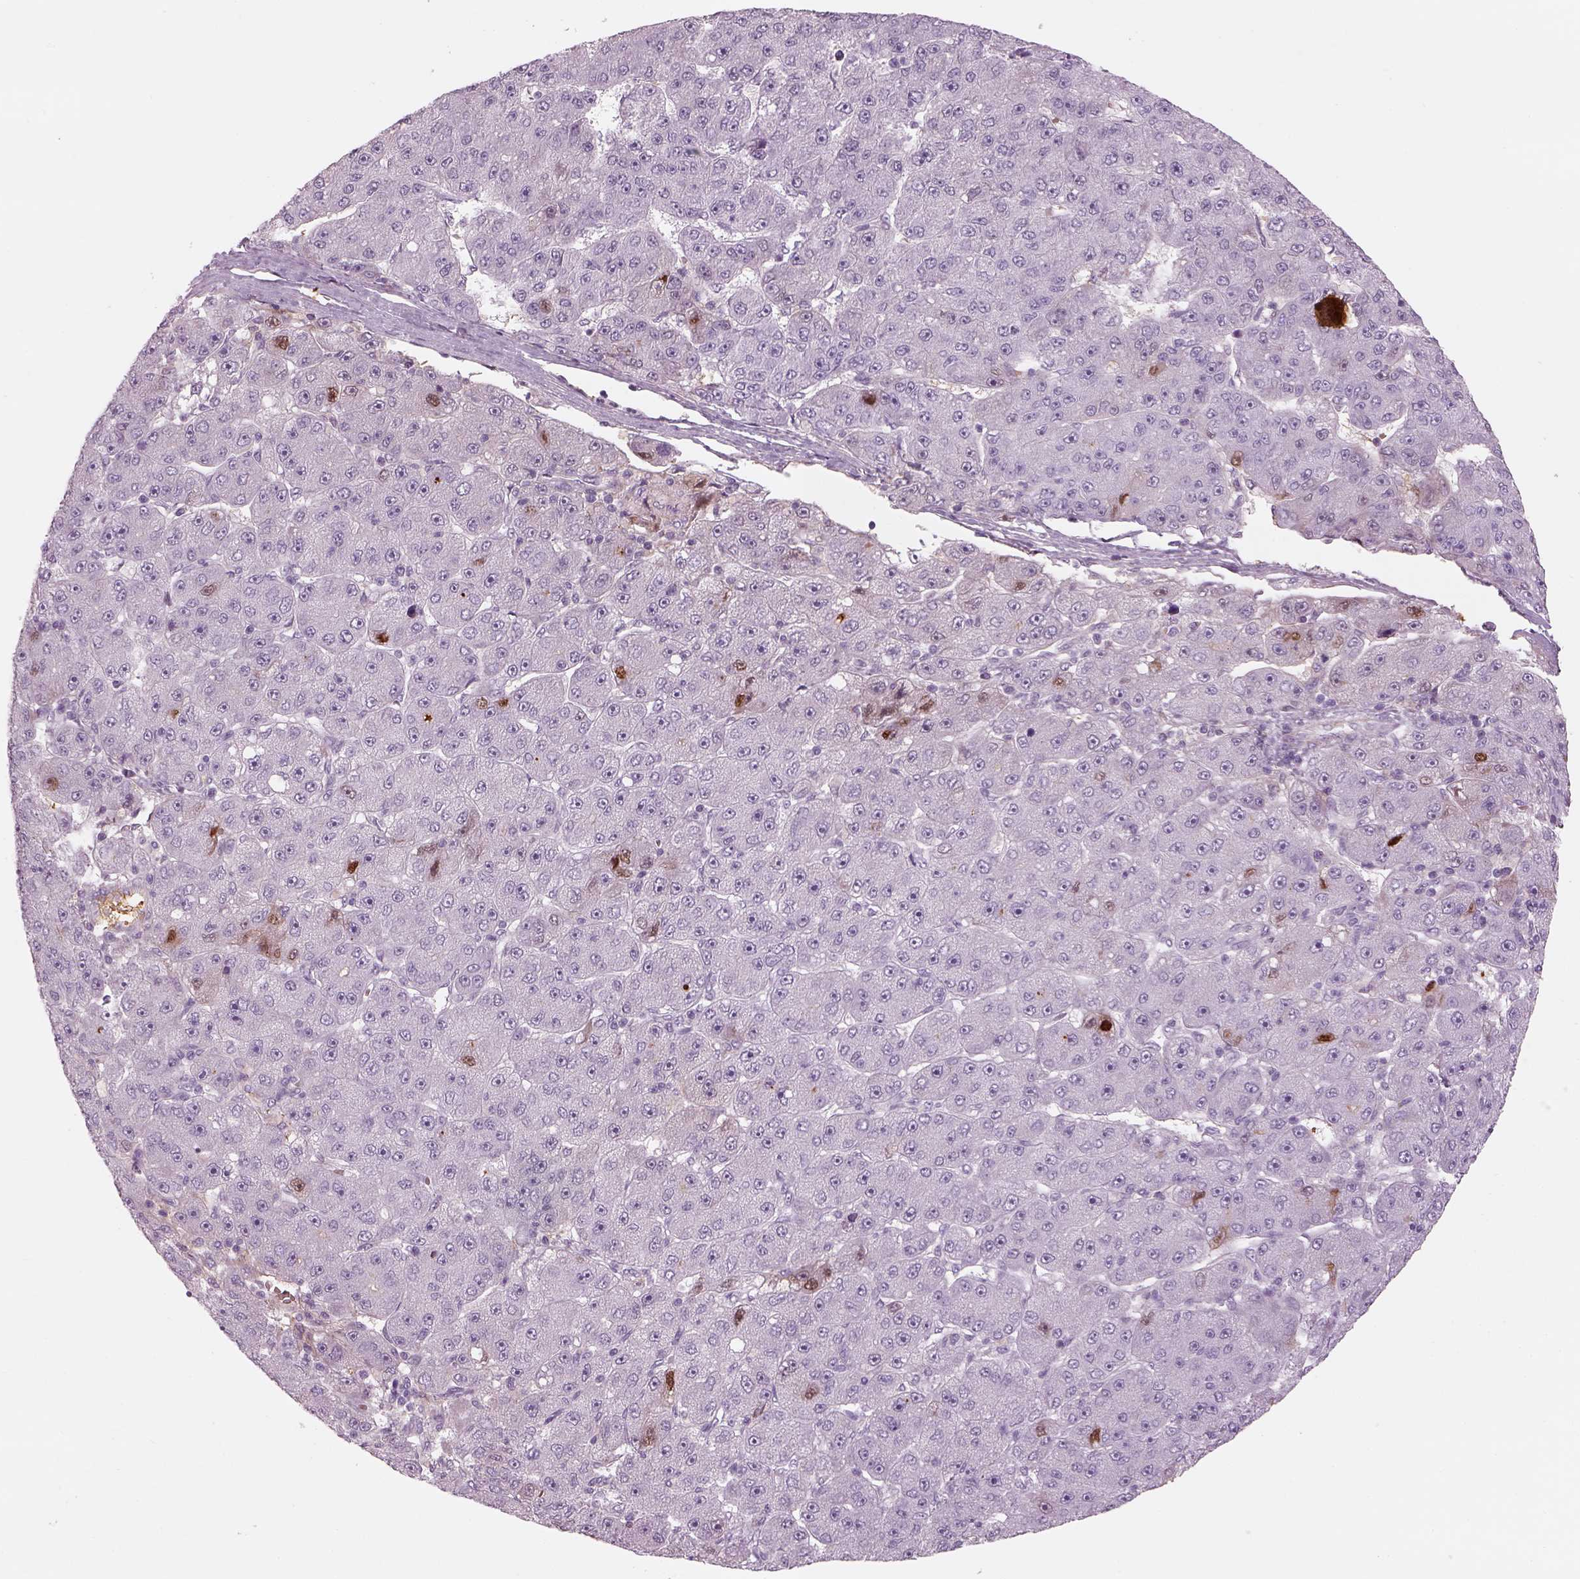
{"staining": {"intensity": "negative", "quantity": "none", "location": "none"}, "tissue": "liver cancer", "cell_type": "Tumor cells", "image_type": "cancer", "snomed": [{"axis": "morphology", "description": "Carcinoma, Hepatocellular, NOS"}, {"axis": "topography", "description": "Liver"}], "caption": "Tumor cells are negative for protein expression in human liver hepatocellular carcinoma.", "gene": "PABPC1L2B", "patient": {"sex": "male", "age": 67}}